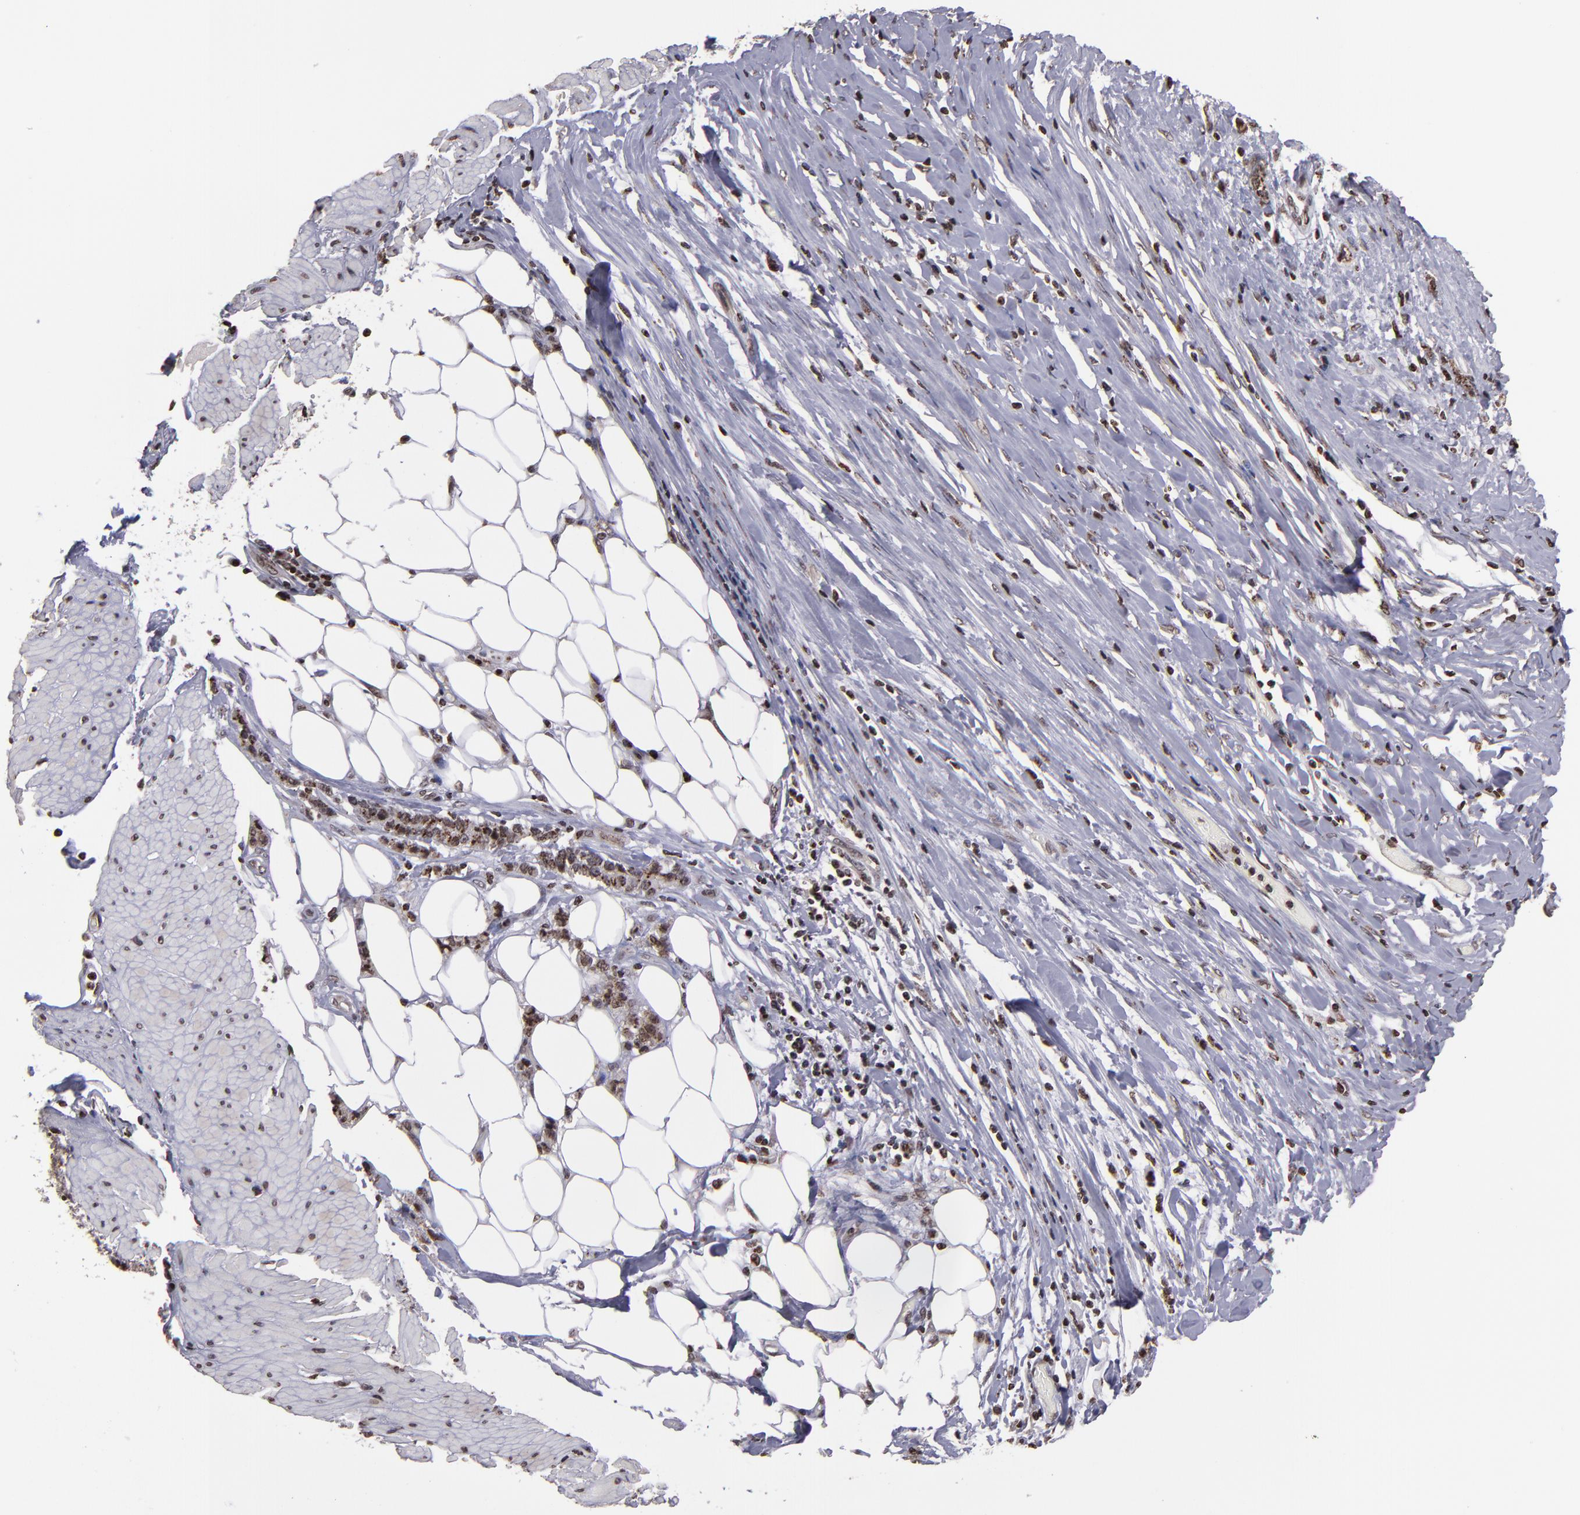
{"staining": {"intensity": "moderate", "quantity": ">75%", "location": "cytoplasmic/membranous,nuclear"}, "tissue": "stomach cancer", "cell_type": "Tumor cells", "image_type": "cancer", "snomed": [{"axis": "morphology", "description": "Adenocarcinoma, NOS"}, {"axis": "topography", "description": "Stomach, lower"}], "caption": "The photomicrograph demonstrates immunohistochemical staining of stomach cancer. There is moderate cytoplasmic/membranous and nuclear staining is present in about >75% of tumor cells.", "gene": "CSDC2", "patient": {"sex": "male", "age": 88}}